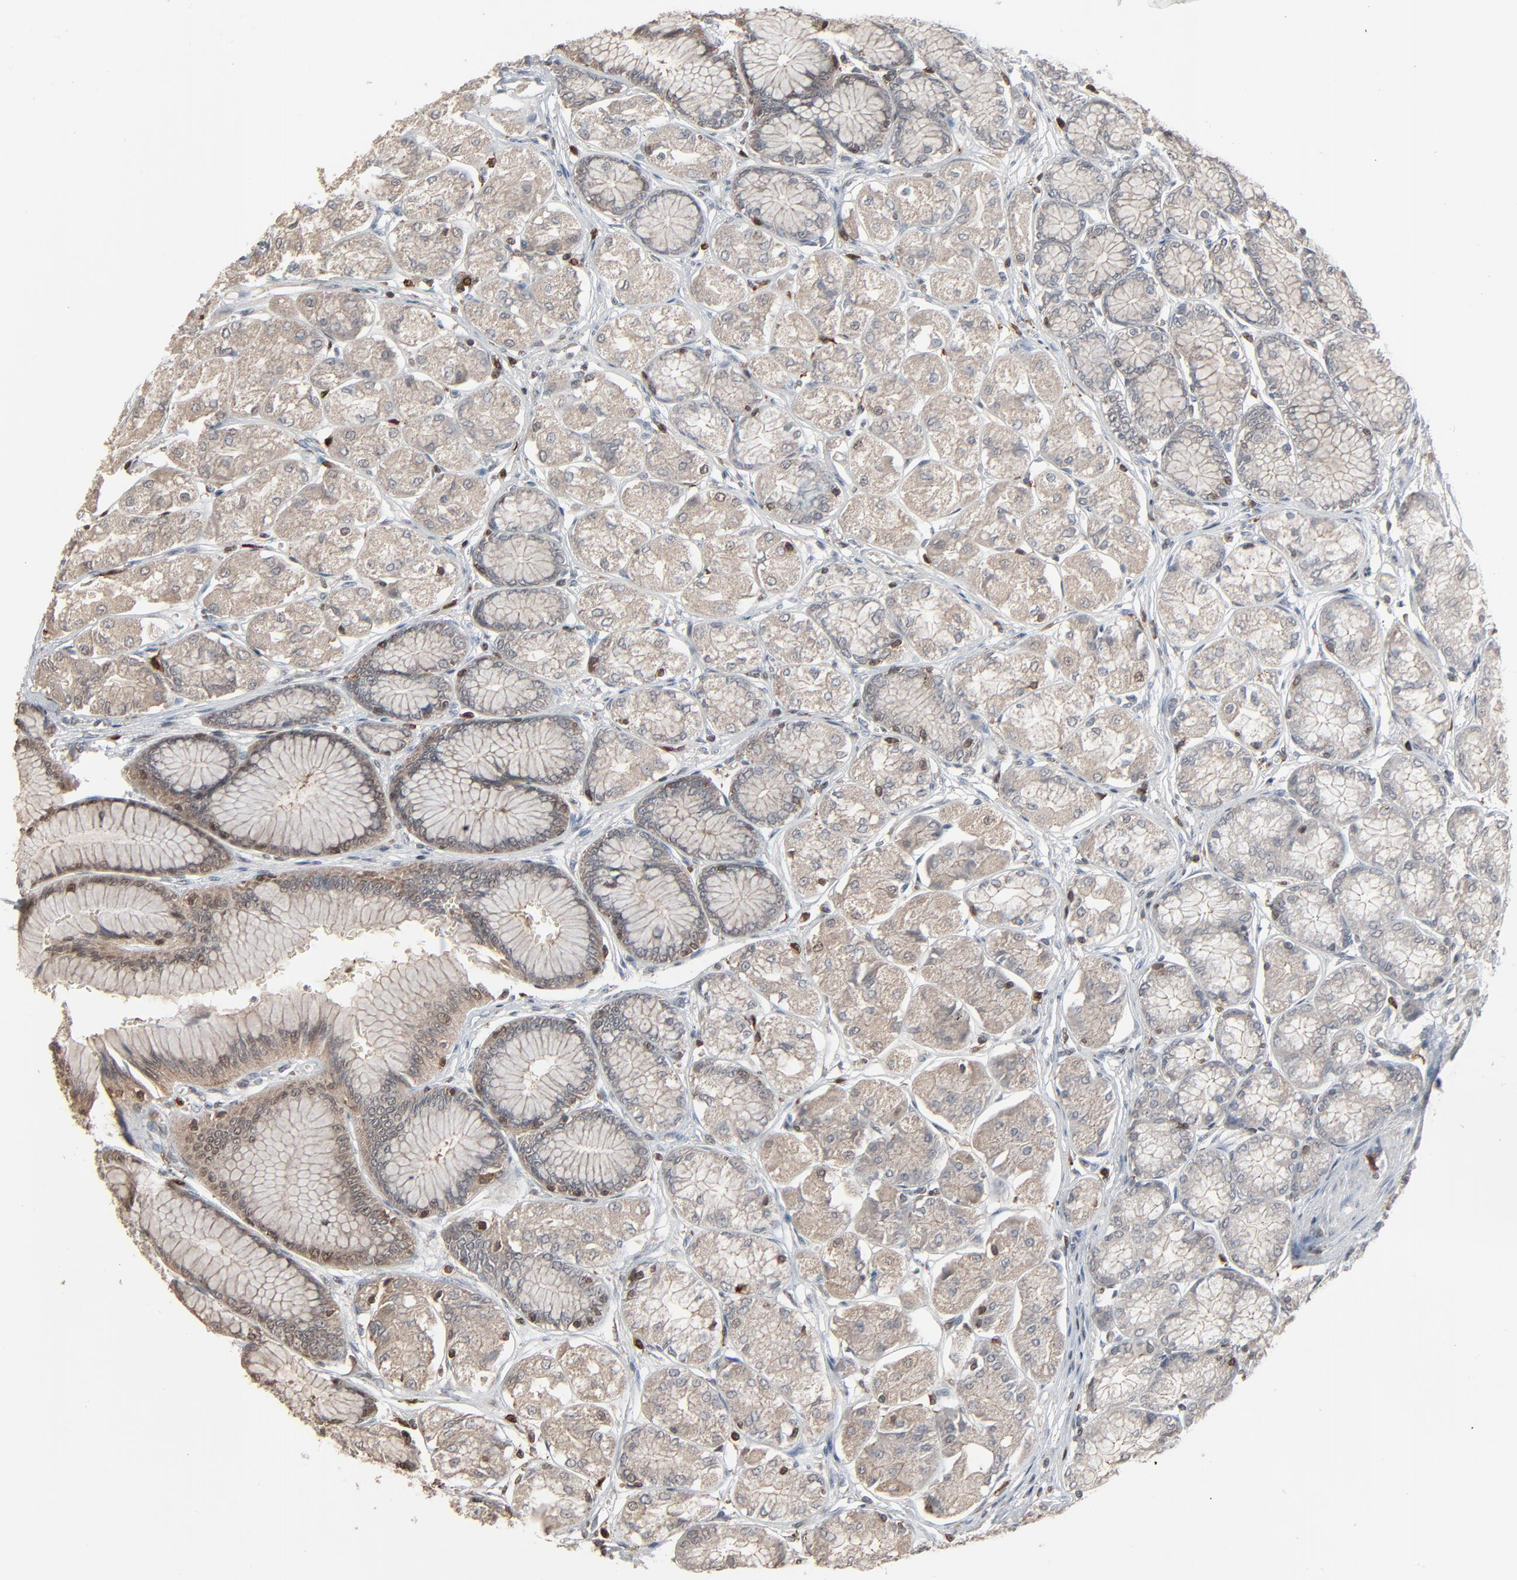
{"staining": {"intensity": "negative", "quantity": "none", "location": "none"}, "tissue": "stomach", "cell_type": "Glandular cells", "image_type": "normal", "snomed": [{"axis": "morphology", "description": "Normal tissue, NOS"}, {"axis": "morphology", "description": "Adenocarcinoma, NOS"}, {"axis": "topography", "description": "Stomach"}, {"axis": "topography", "description": "Stomach, lower"}], "caption": "Human stomach stained for a protein using immunohistochemistry shows no staining in glandular cells.", "gene": "DOCK8", "patient": {"sex": "female", "age": 65}}